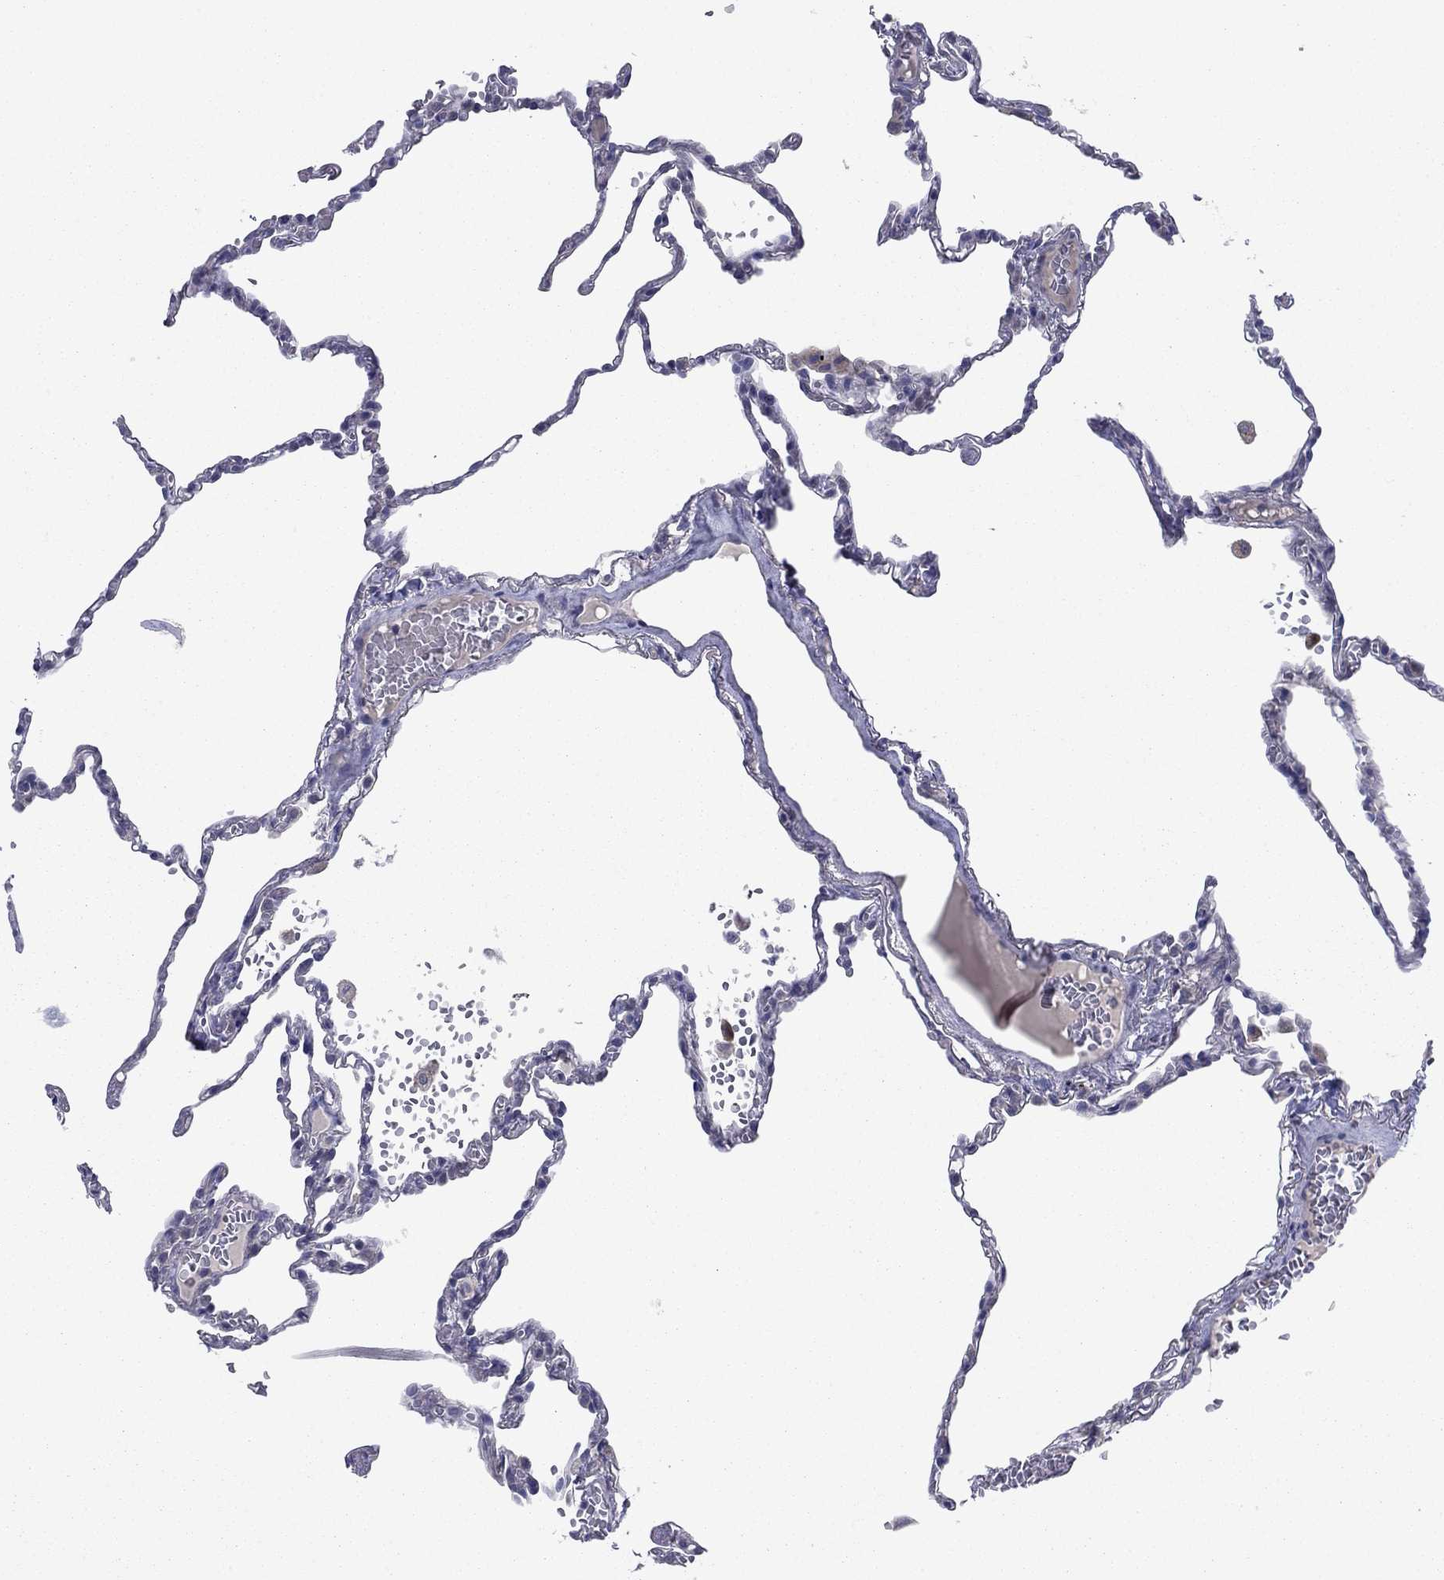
{"staining": {"intensity": "negative", "quantity": "none", "location": "none"}, "tissue": "lung", "cell_type": "Alveolar cells", "image_type": "normal", "snomed": [{"axis": "morphology", "description": "Normal tissue, NOS"}, {"axis": "topography", "description": "Lung"}], "caption": "An immunohistochemistry image of unremarkable lung is shown. There is no staining in alveolar cells of lung. (Brightfield microscopy of DAB (3,3'-diaminobenzidine) immunohistochemistry at high magnification).", "gene": "GRHPR", "patient": {"sex": "male", "age": 78}}